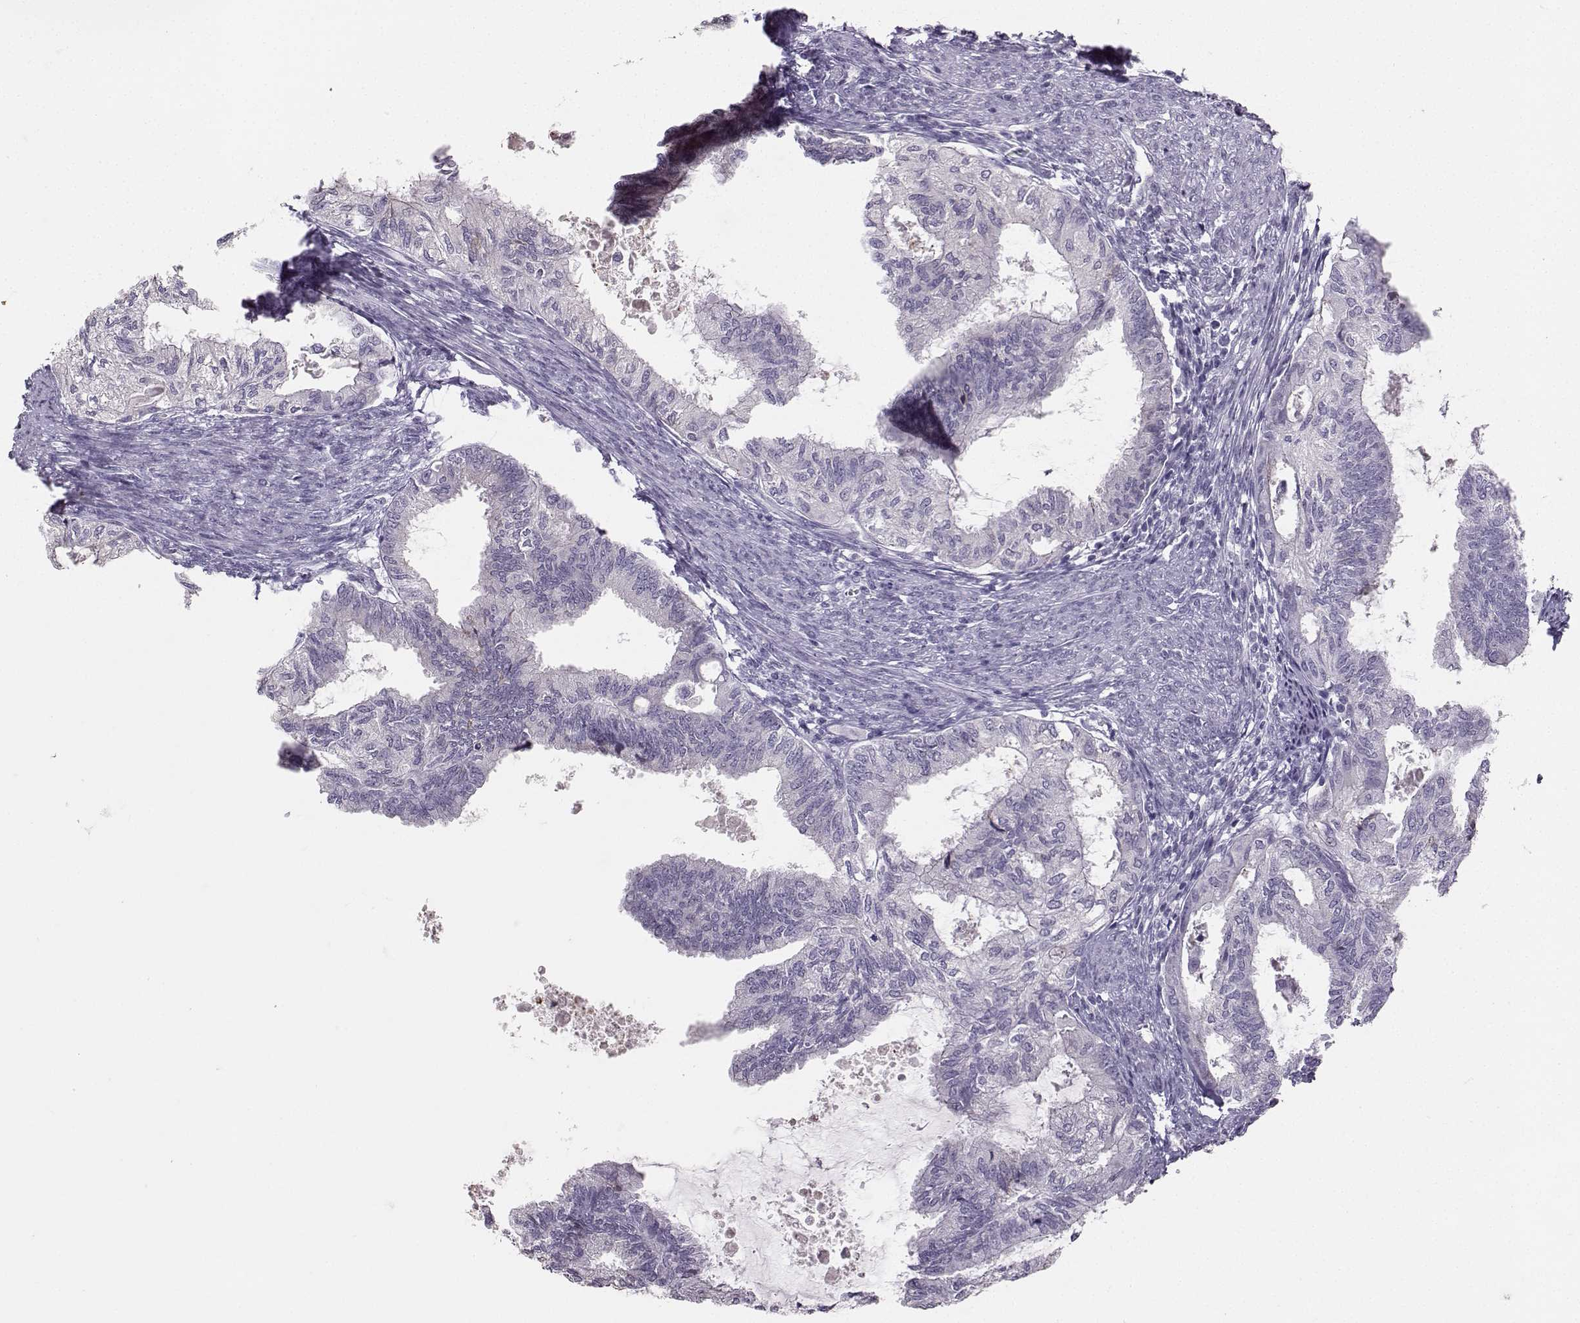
{"staining": {"intensity": "negative", "quantity": "none", "location": "none"}, "tissue": "endometrial cancer", "cell_type": "Tumor cells", "image_type": "cancer", "snomed": [{"axis": "morphology", "description": "Adenocarcinoma, NOS"}, {"axis": "topography", "description": "Endometrium"}], "caption": "Immunohistochemistry of human endometrial cancer displays no expression in tumor cells. (Stains: DAB IHC with hematoxylin counter stain, Microscopy: brightfield microscopy at high magnification).", "gene": "PKP2", "patient": {"sex": "female", "age": 86}}